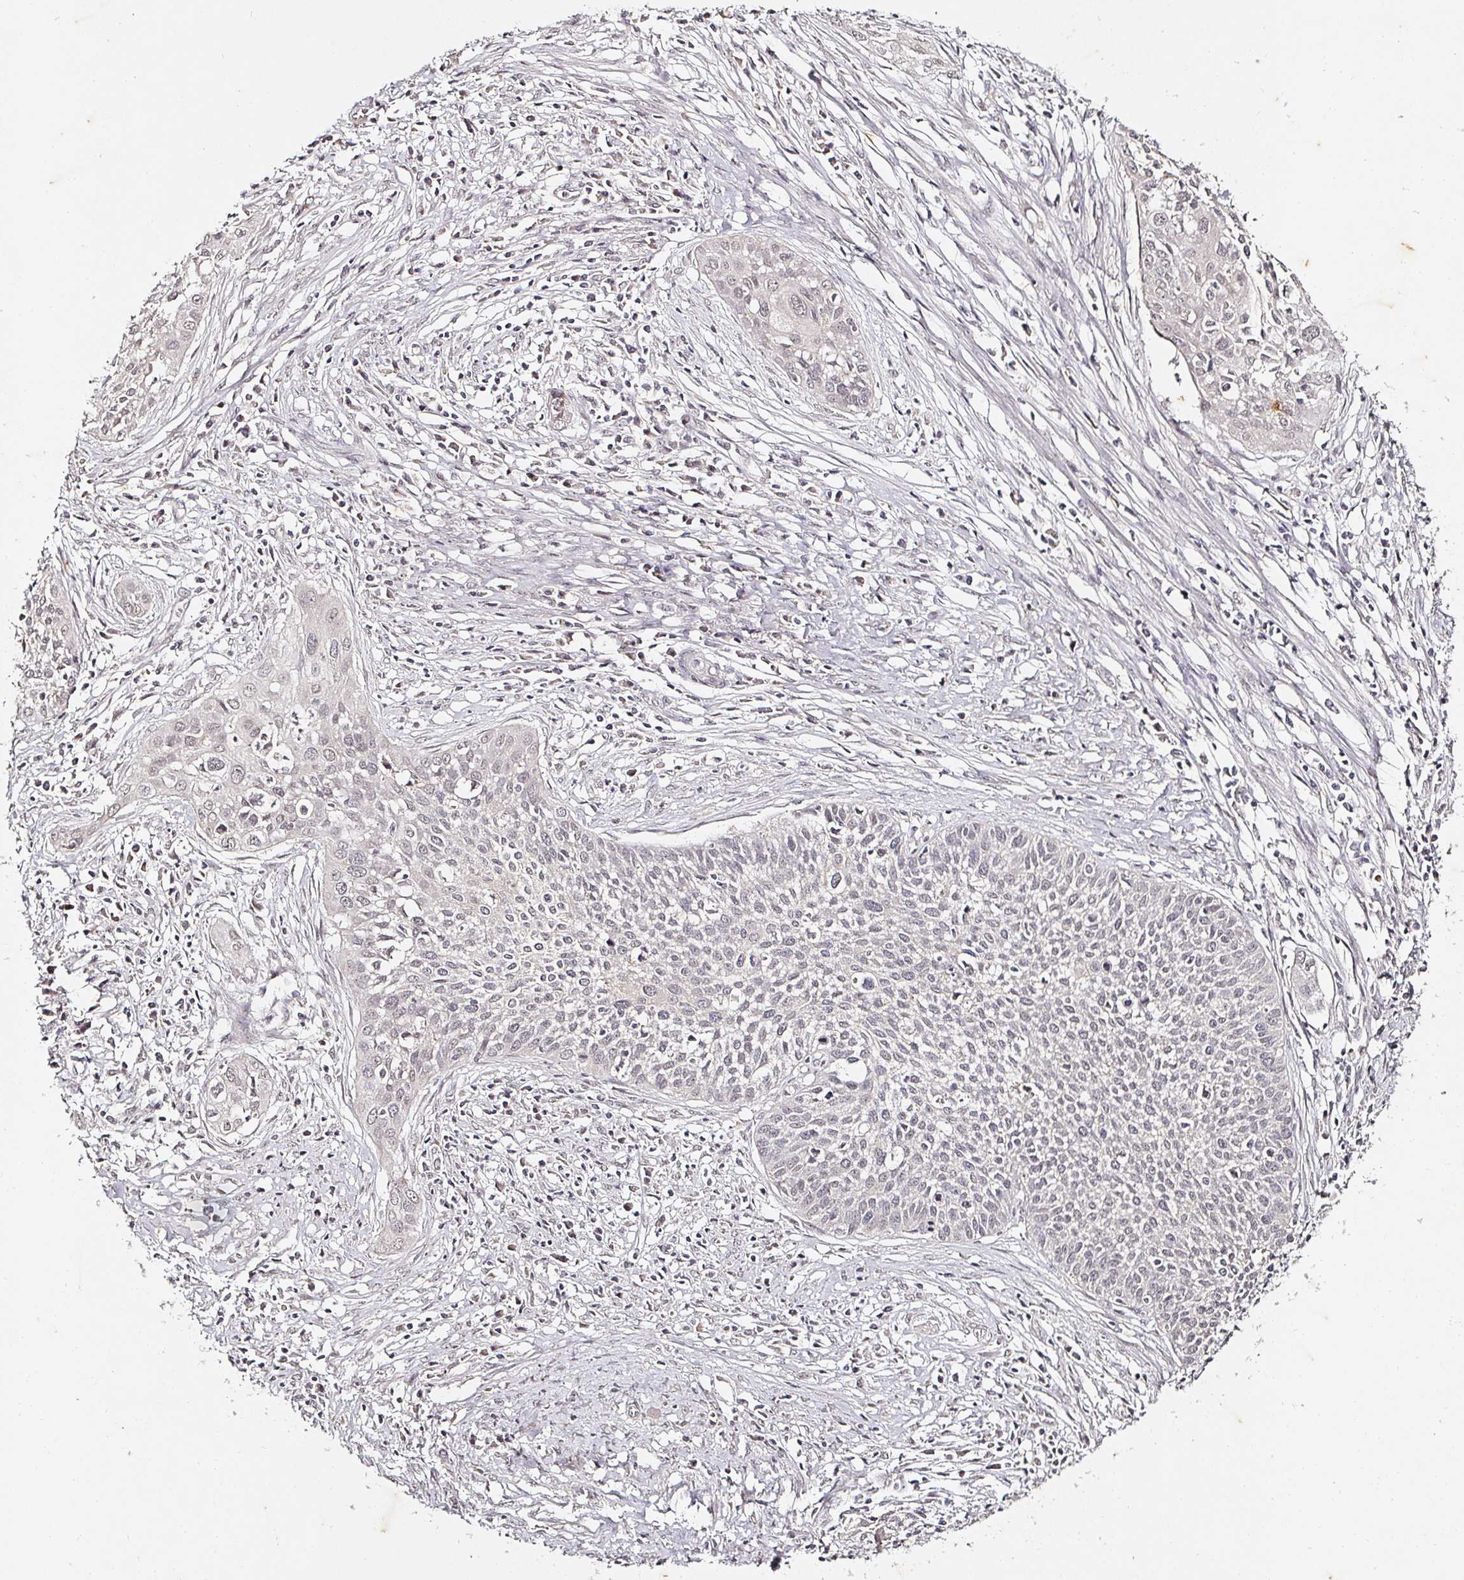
{"staining": {"intensity": "negative", "quantity": "none", "location": "none"}, "tissue": "cervical cancer", "cell_type": "Tumor cells", "image_type": "cancer", "snomed": [{"axis": "morphology", "description": "Squamous cell carcinoma, NOS"}, {"axis": "topography", "description": "Cervix"}], "caption": "Human cervical cancer (squamous cell carcinoma) stained for a protein using IHC reveals no staining in tumor cells.", "gene": "CAPN5", "patient": {"sex": "female", "age": 34}}